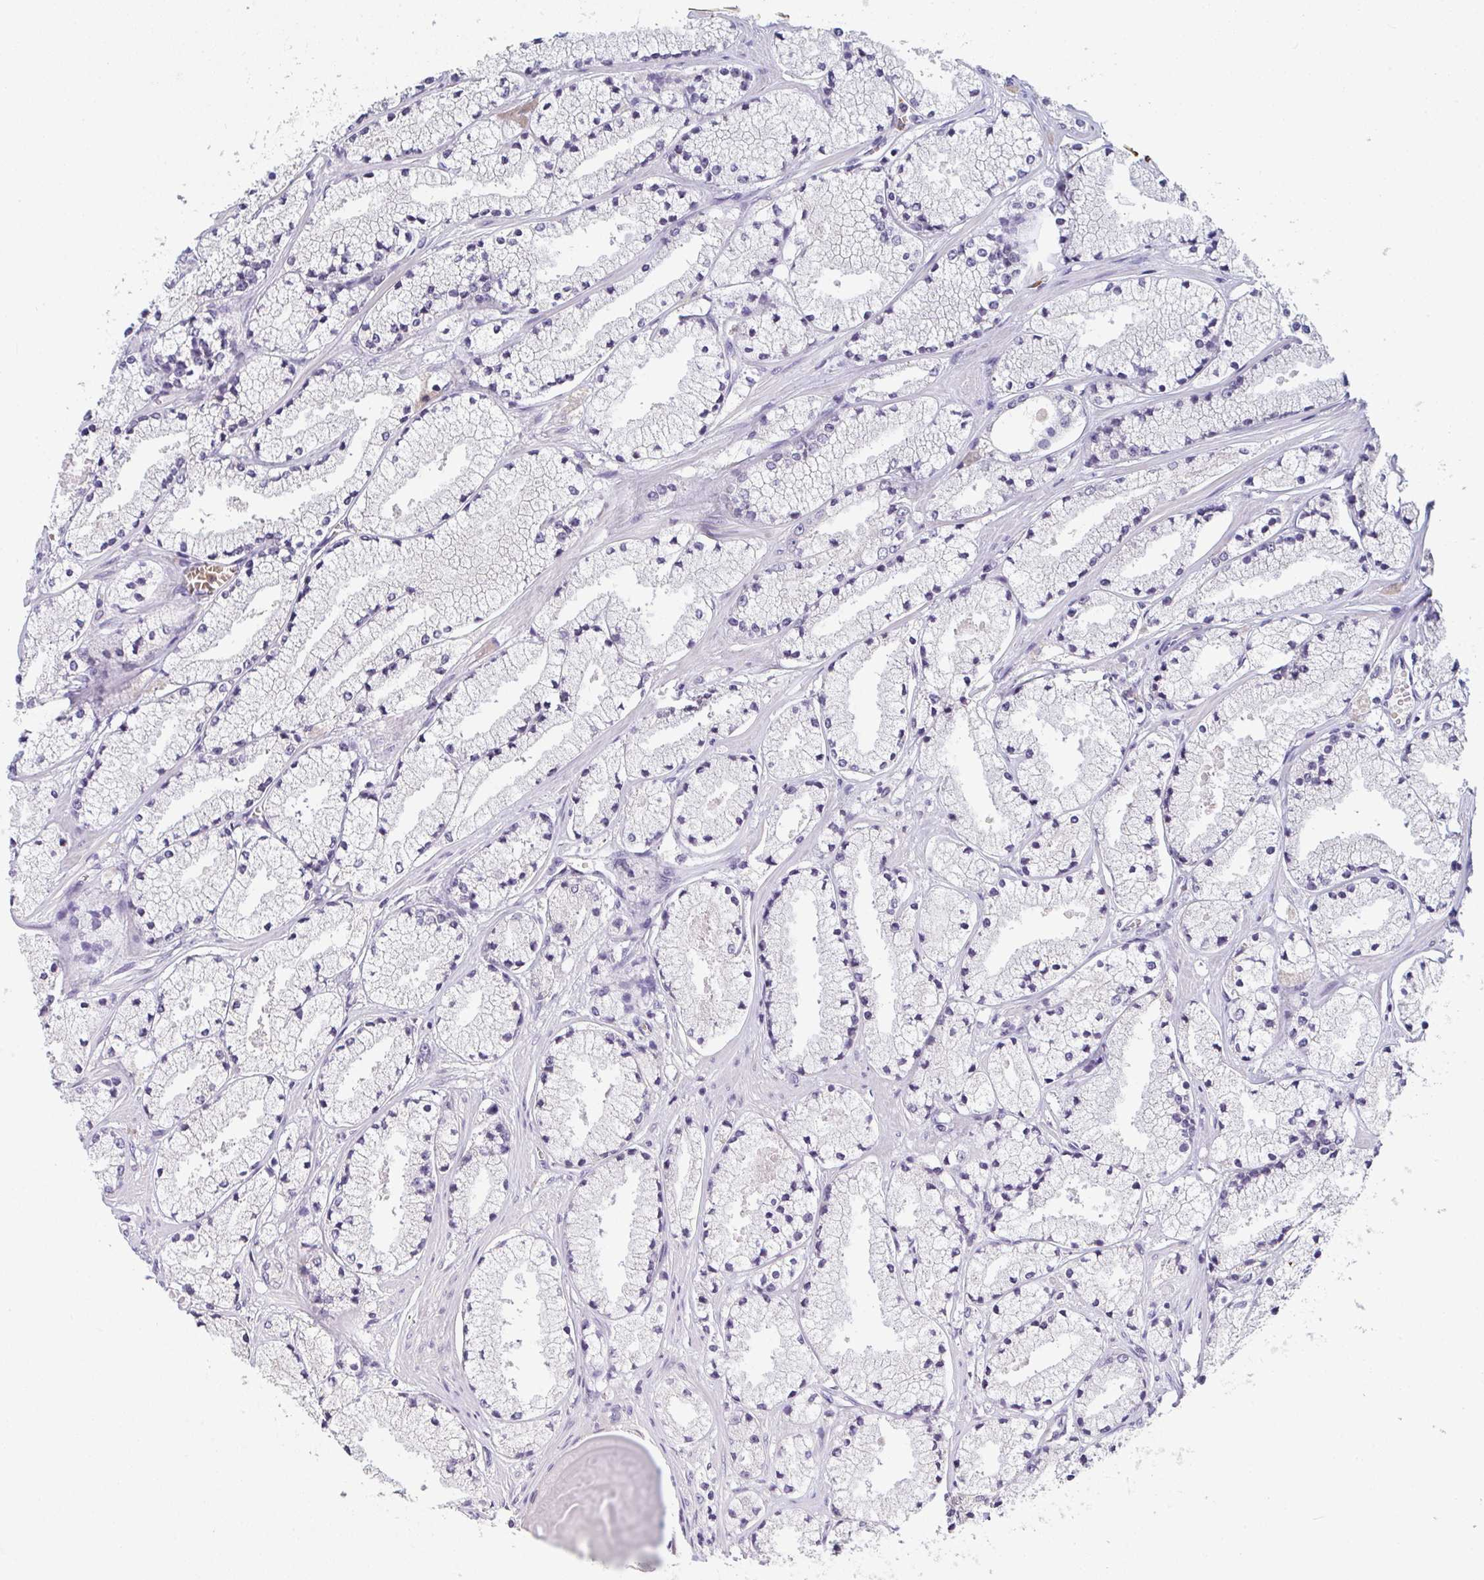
{"staining": {"intensity": "negative", "quantity": "none", "location": "none"}, "tissue": "prostate cancer", "cell_type": "Tumor cells", "image_type": "cancer", "snomed": [{"axis": "morphology", "description": "Adenocarcinoma, High grade"}, {"axis": "topography", "description": "Prostate"}], "caption": "A histopathology image of prostate high-grade adenocarcinoma stained for a protein demonstrates no brown staining in tumor cells.", "gene": "RIOK1", "patient": {"sex": "male", "age": 63}}